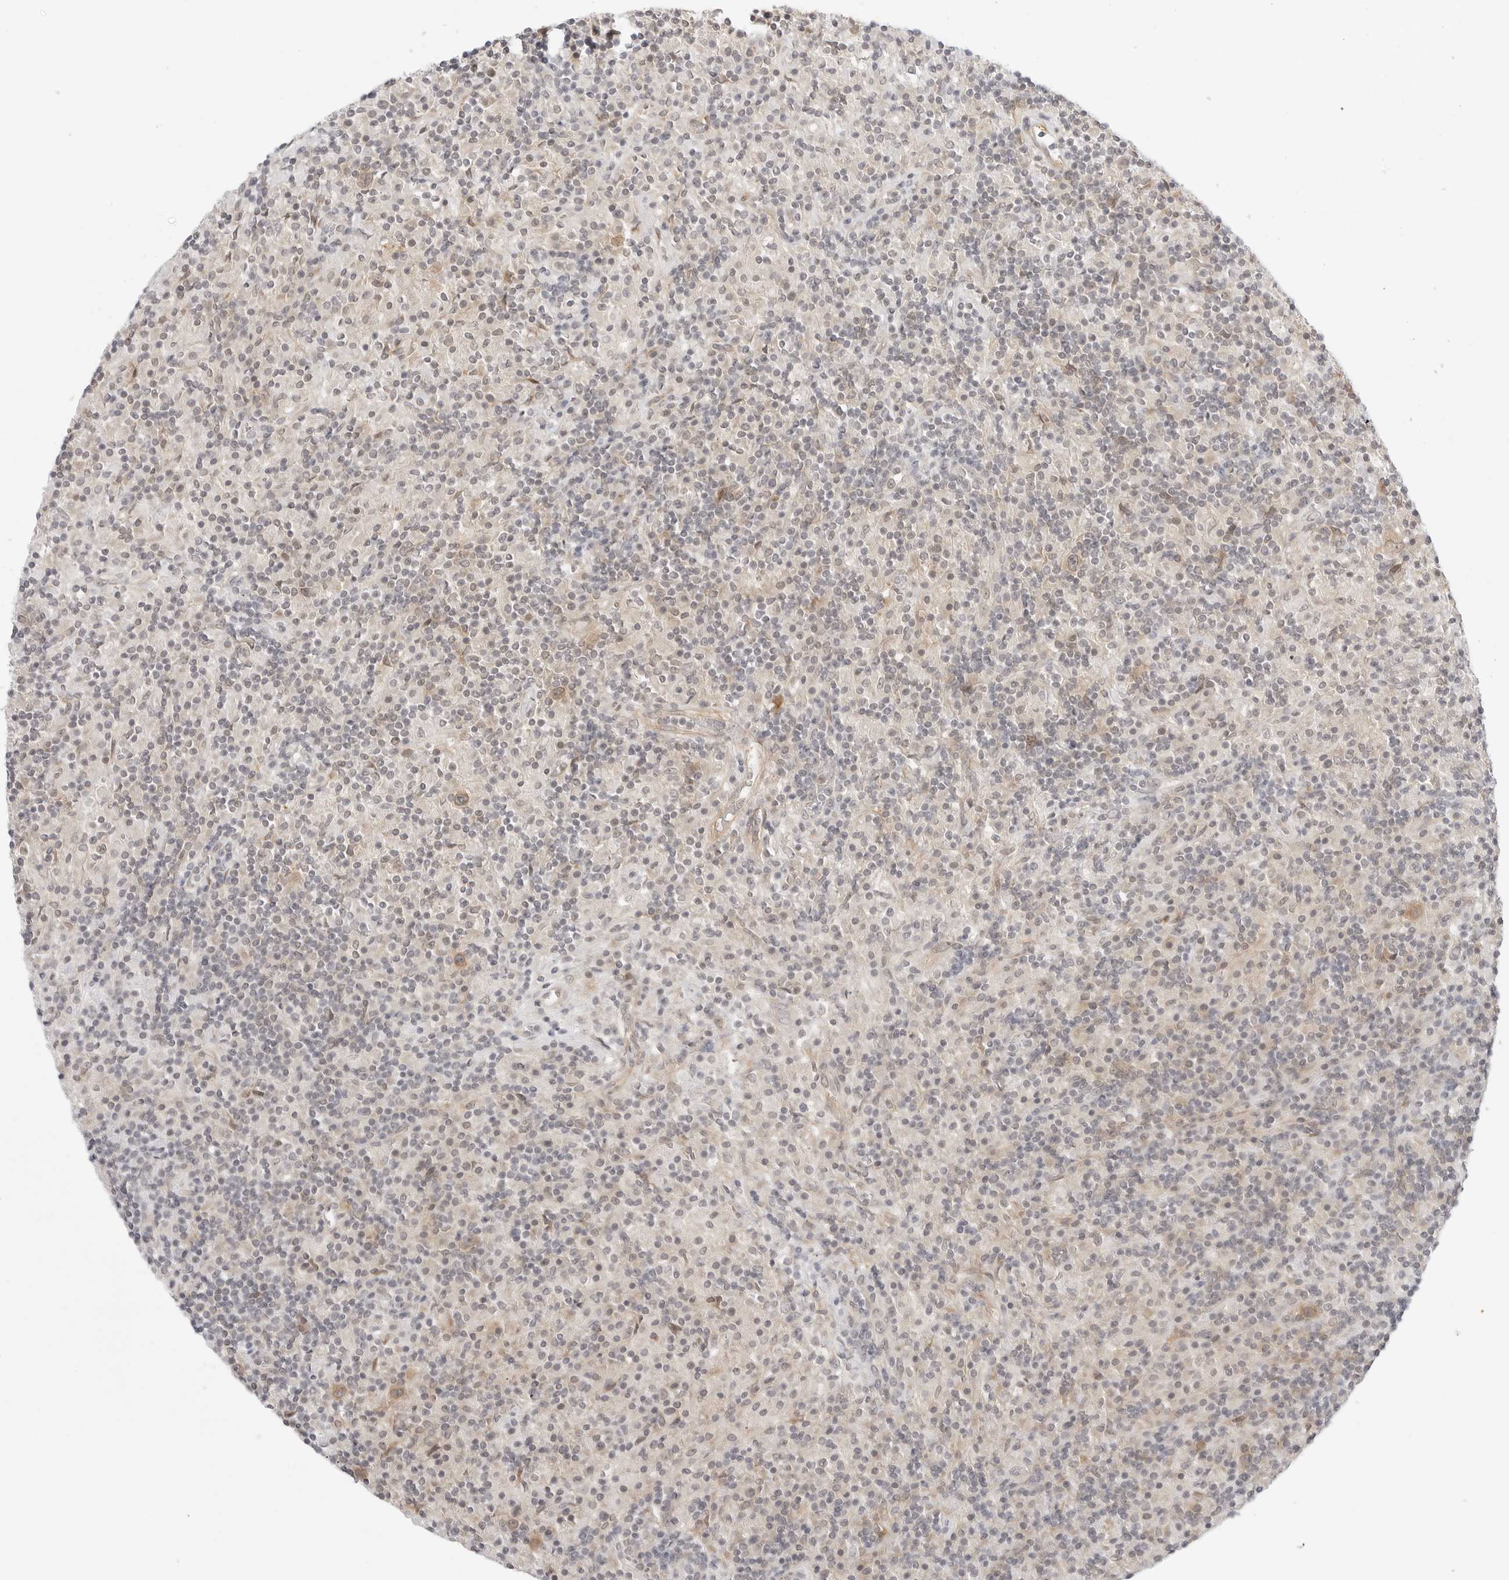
{"staining": {"intensity": "moderate", "quantity": "25%-75%", "location": "cytoplasmic/membranous"}, "tissue": "lymphoma", "cell_type": "Tumor cells", "image_type": "cancer", "snomed": [{"axis": "morphology", "description": "Hodgkin's disease, NOS"}, {"axis": "topography", "description": "Lymph node"}], "caption": "Immunohistochemistry (IHC) image of neoplastic tissue: human Hodgkin's disease stained using immunohistochemistry reveals medium levels of moderate protein expression localized specifically in the cytoplasmic/membranous of tumor cells, appearing as a cytoplasmic/membranous brown color.", "gene": "TCP1", "patient": {"sex": "male", "age": 70}}